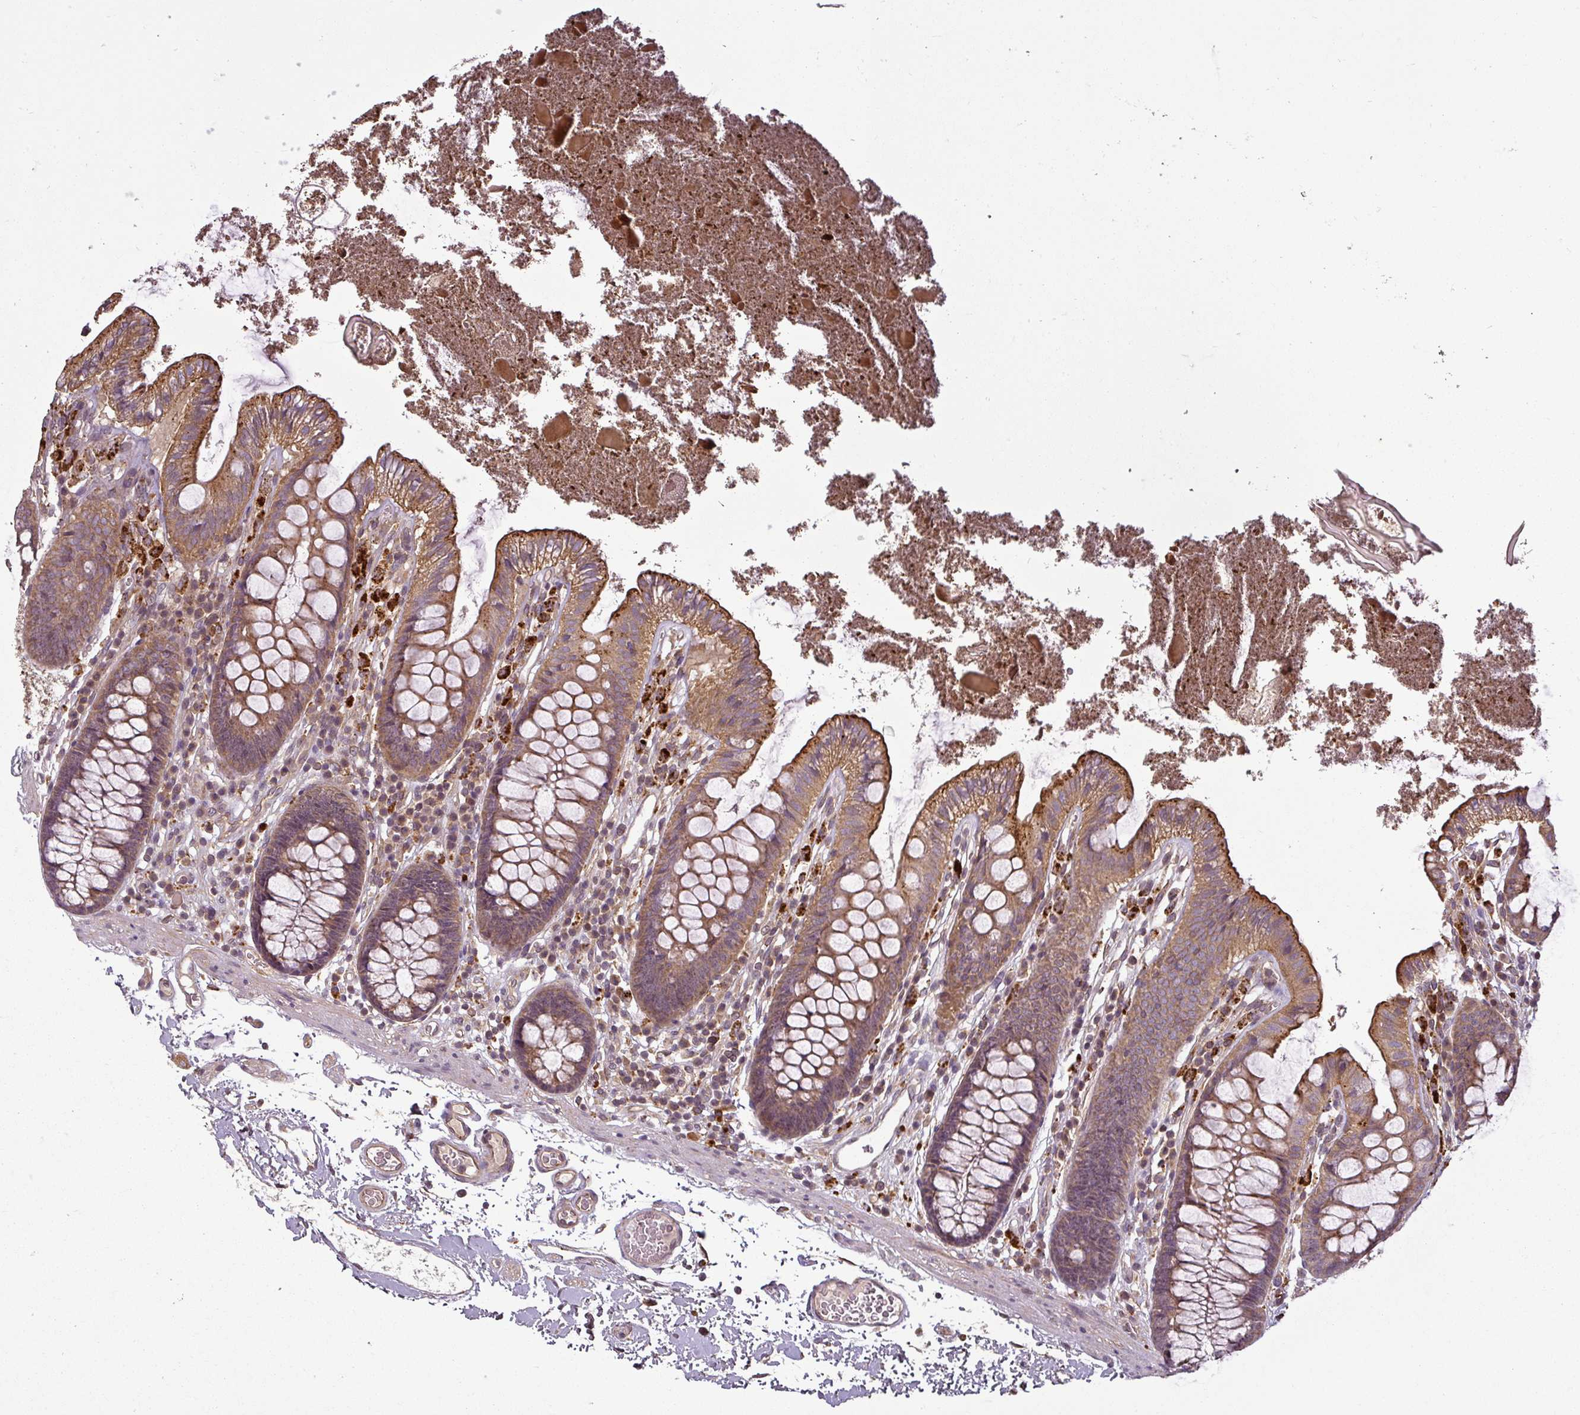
{"staining": {"intensity": "moderate", "quantity": ">75%", "location": "cytoplasmic/membranous"}, "tissue": "colon", "cell_type": "Endothelial cells", "image_type": "normal", "snomed": [{"axis": "morphology", "description": "Normal tissue, NOS"}, {"axis": "topography", "description": "Colon"}], "caption": "Endothelial cells show medium levels of moderate cytoplasmic/membranous expression in about >75% of cells in unremarkable colon.", "gene": "DIMT1", "patient": {"sex": "male", "age": 84}}